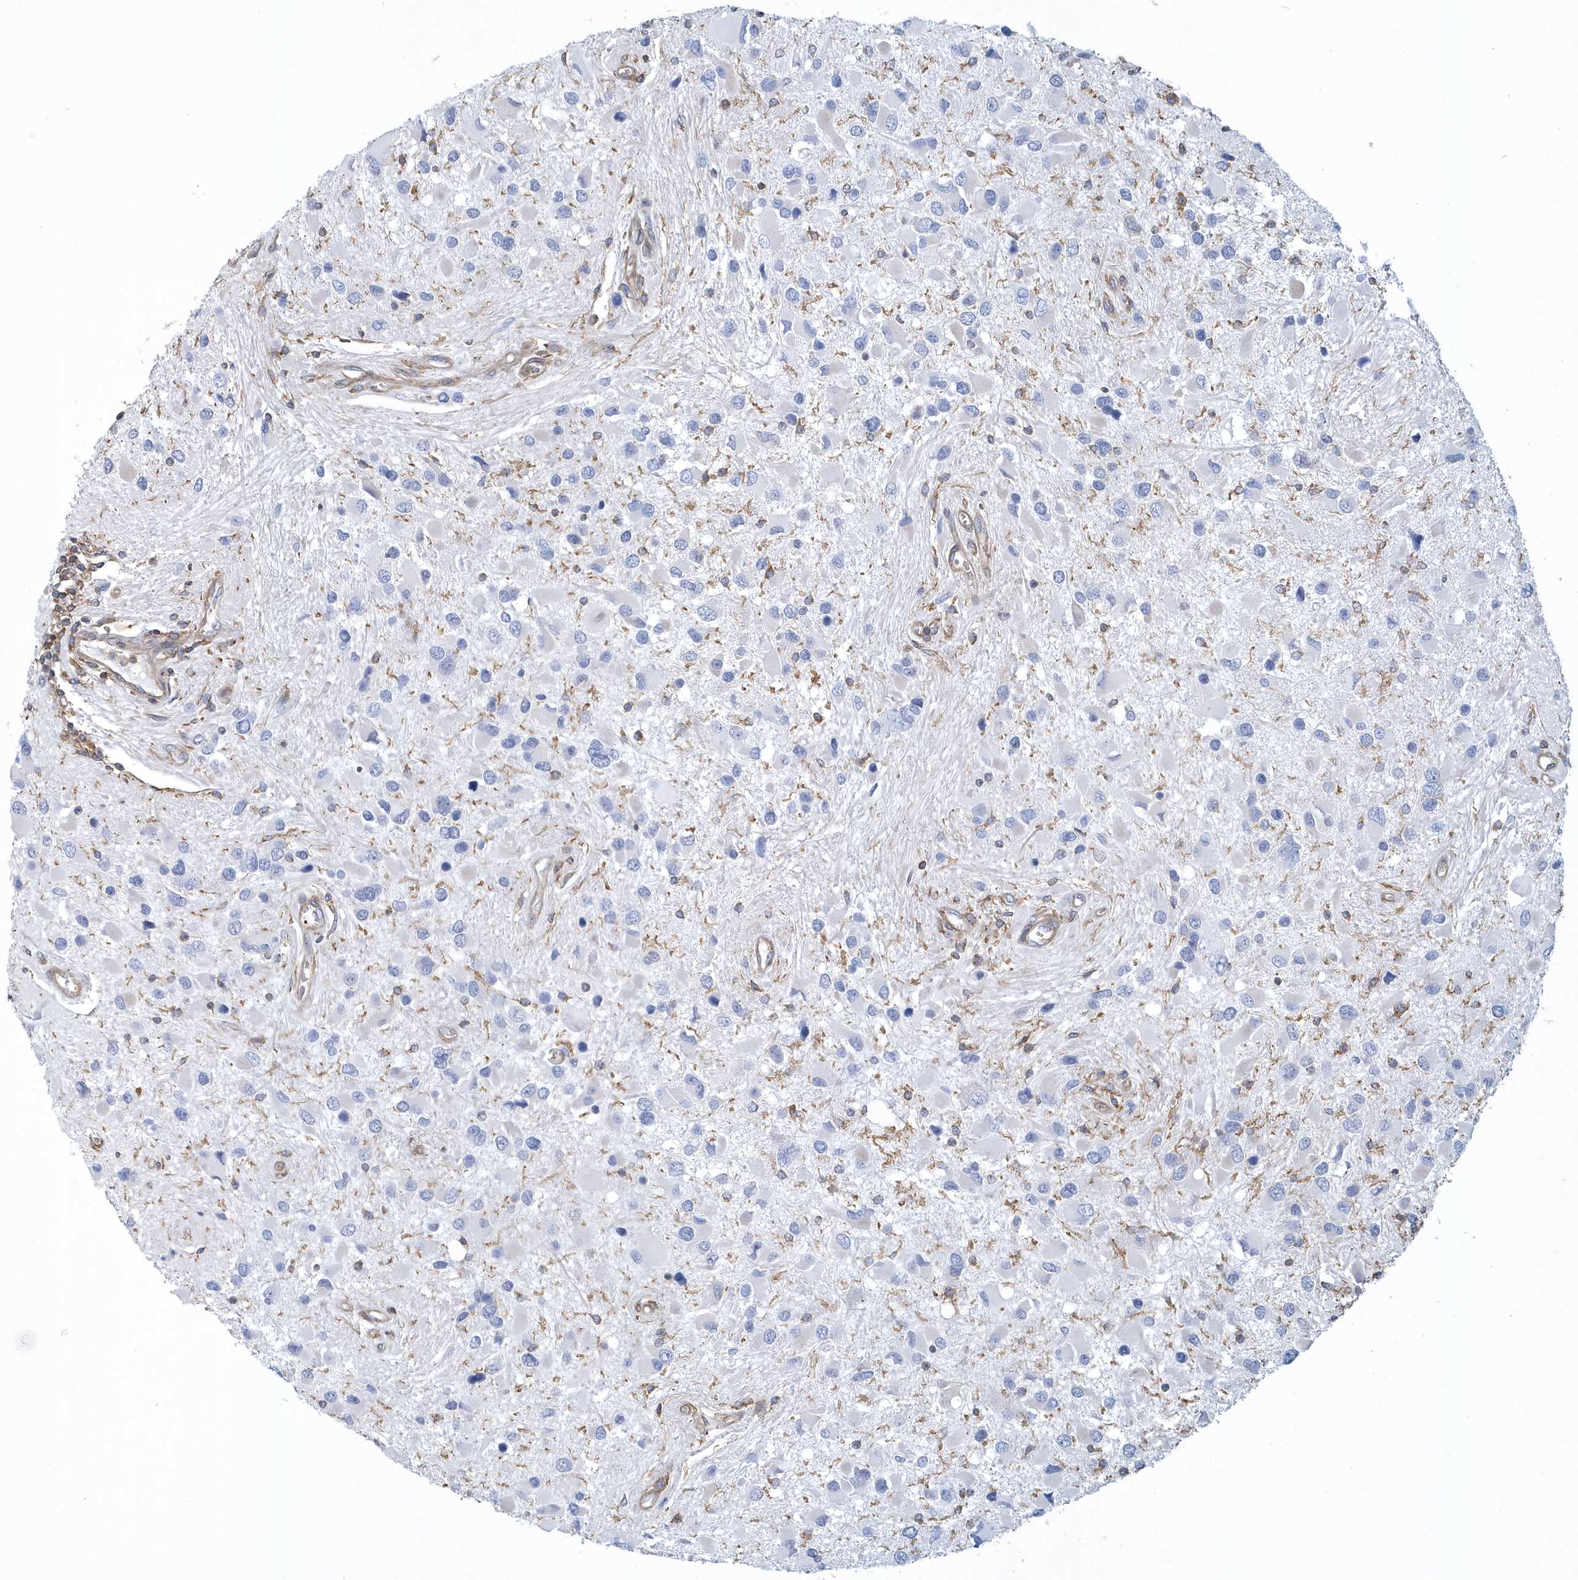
{"staining": {"intensity": "negative", "quantity": "none", "location": "none"}, "tissue": "glioma", "cell_type": "Tumor cells", "image_type": "cancer", "snomed": [{"axis": "morphology", "description": "Glioma, malignant, High grade"}, {"axis": "topography", "description": "Brain"}], "caption": "A high-resolution image shows immunohistochemistry (IHC) staining of malignant high-grade glioma, which exhibits no significant positivity in tumor cells. (DAB (3,3'-diaminobenzidine) IHC visualized using brightfield microscopy, high magnification).", "gene": "ARAP2", "patient": {"sex": "male", "age": 53}}